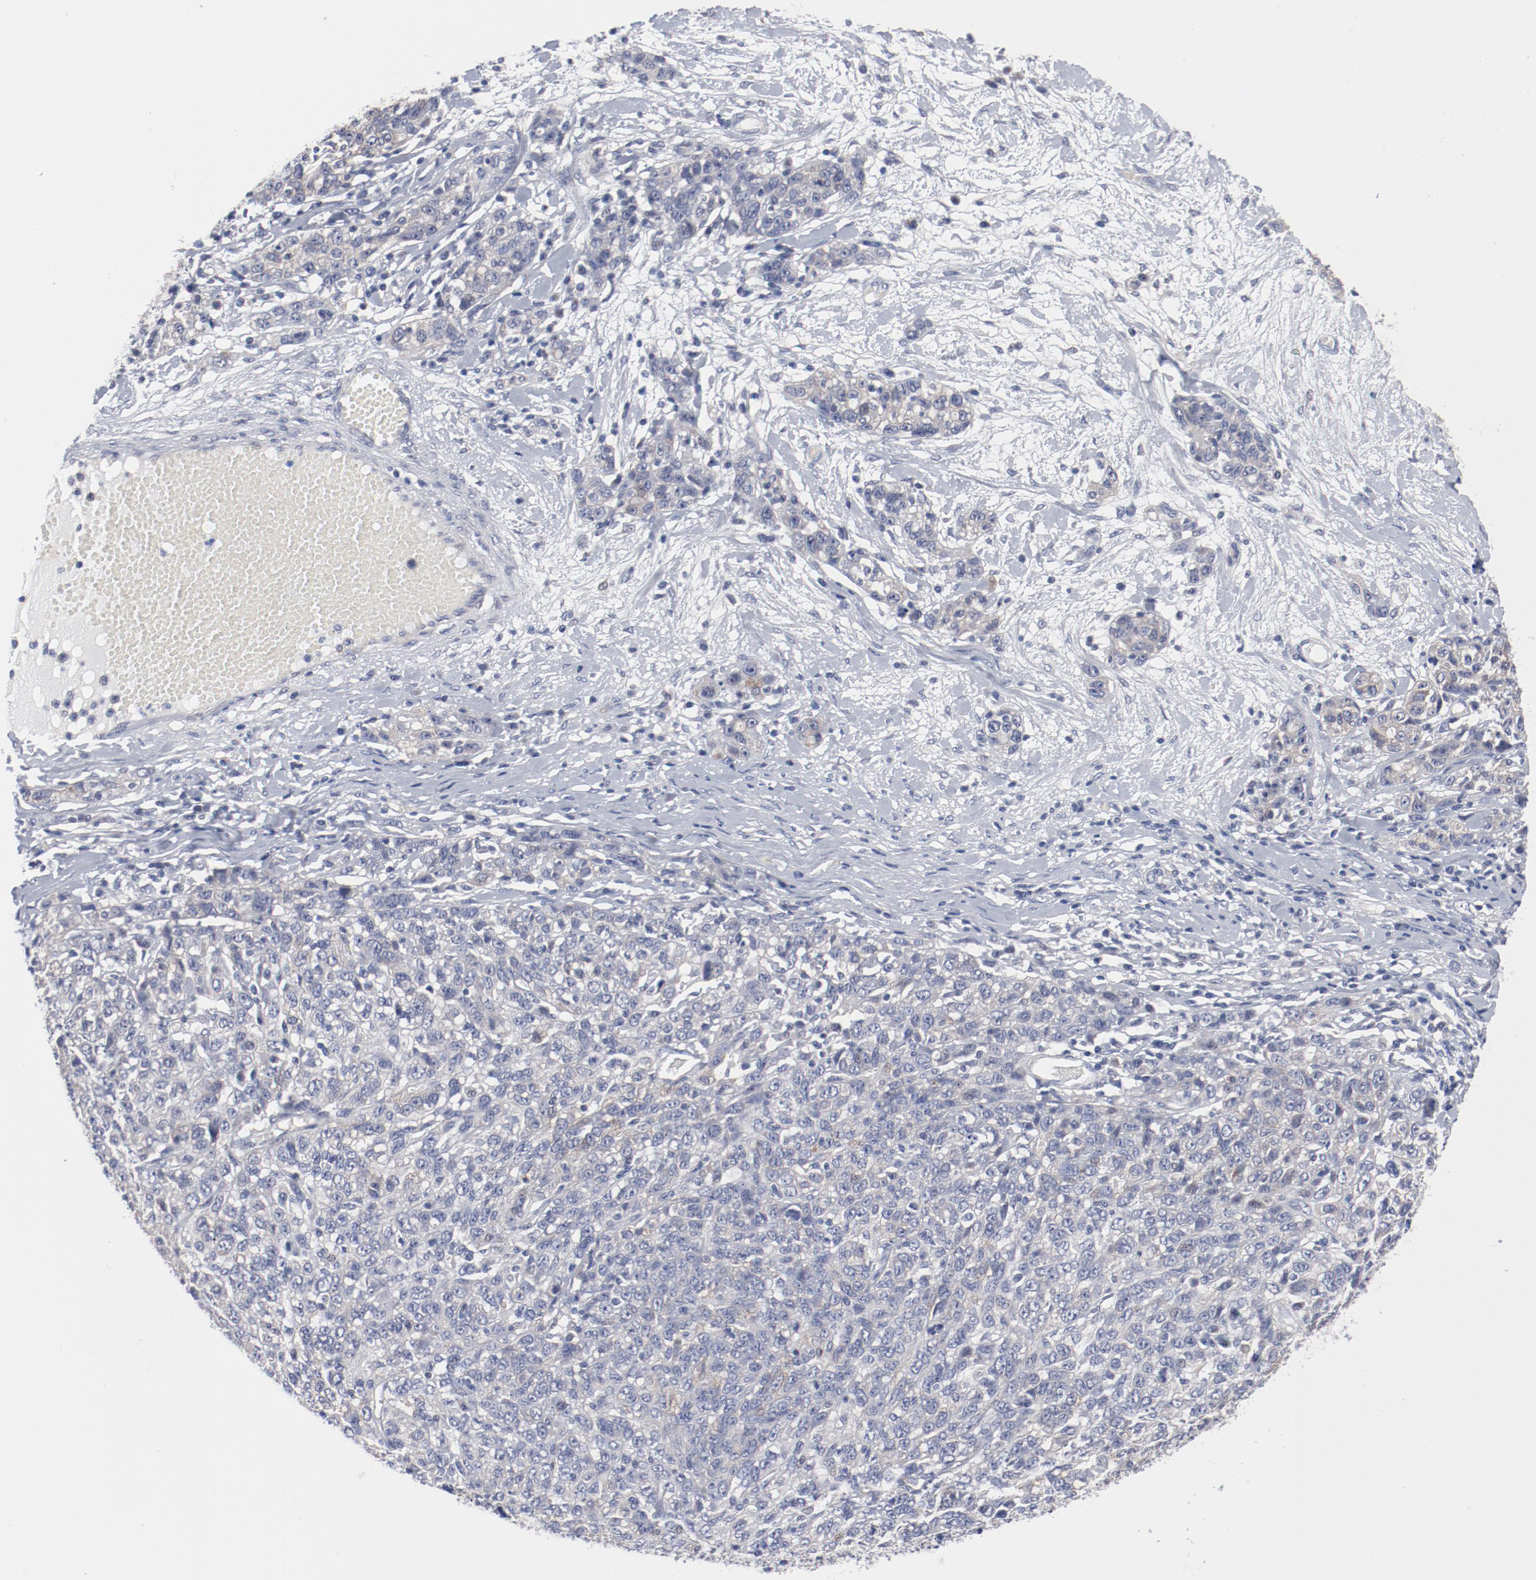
{"staining": {"intensity": "negative", "quantity": "none", "location": "none"}, "tissue": "ovarian cancer", "cell_type": "Tumor cells", "image_type": "cancer", "snomed": [{"axis": "morphology", "description": "Cystadenocarcinoma, serous, NOS"}, {"axis": "topography", "description": "Ovary"}], "caption": "Serous cystadenocarcinoma (ovarian) stained for a protein using IHC displays no positivity tumor cells.", "gene": "GPR143", "patient": {"sex": "female", "age": 71}}